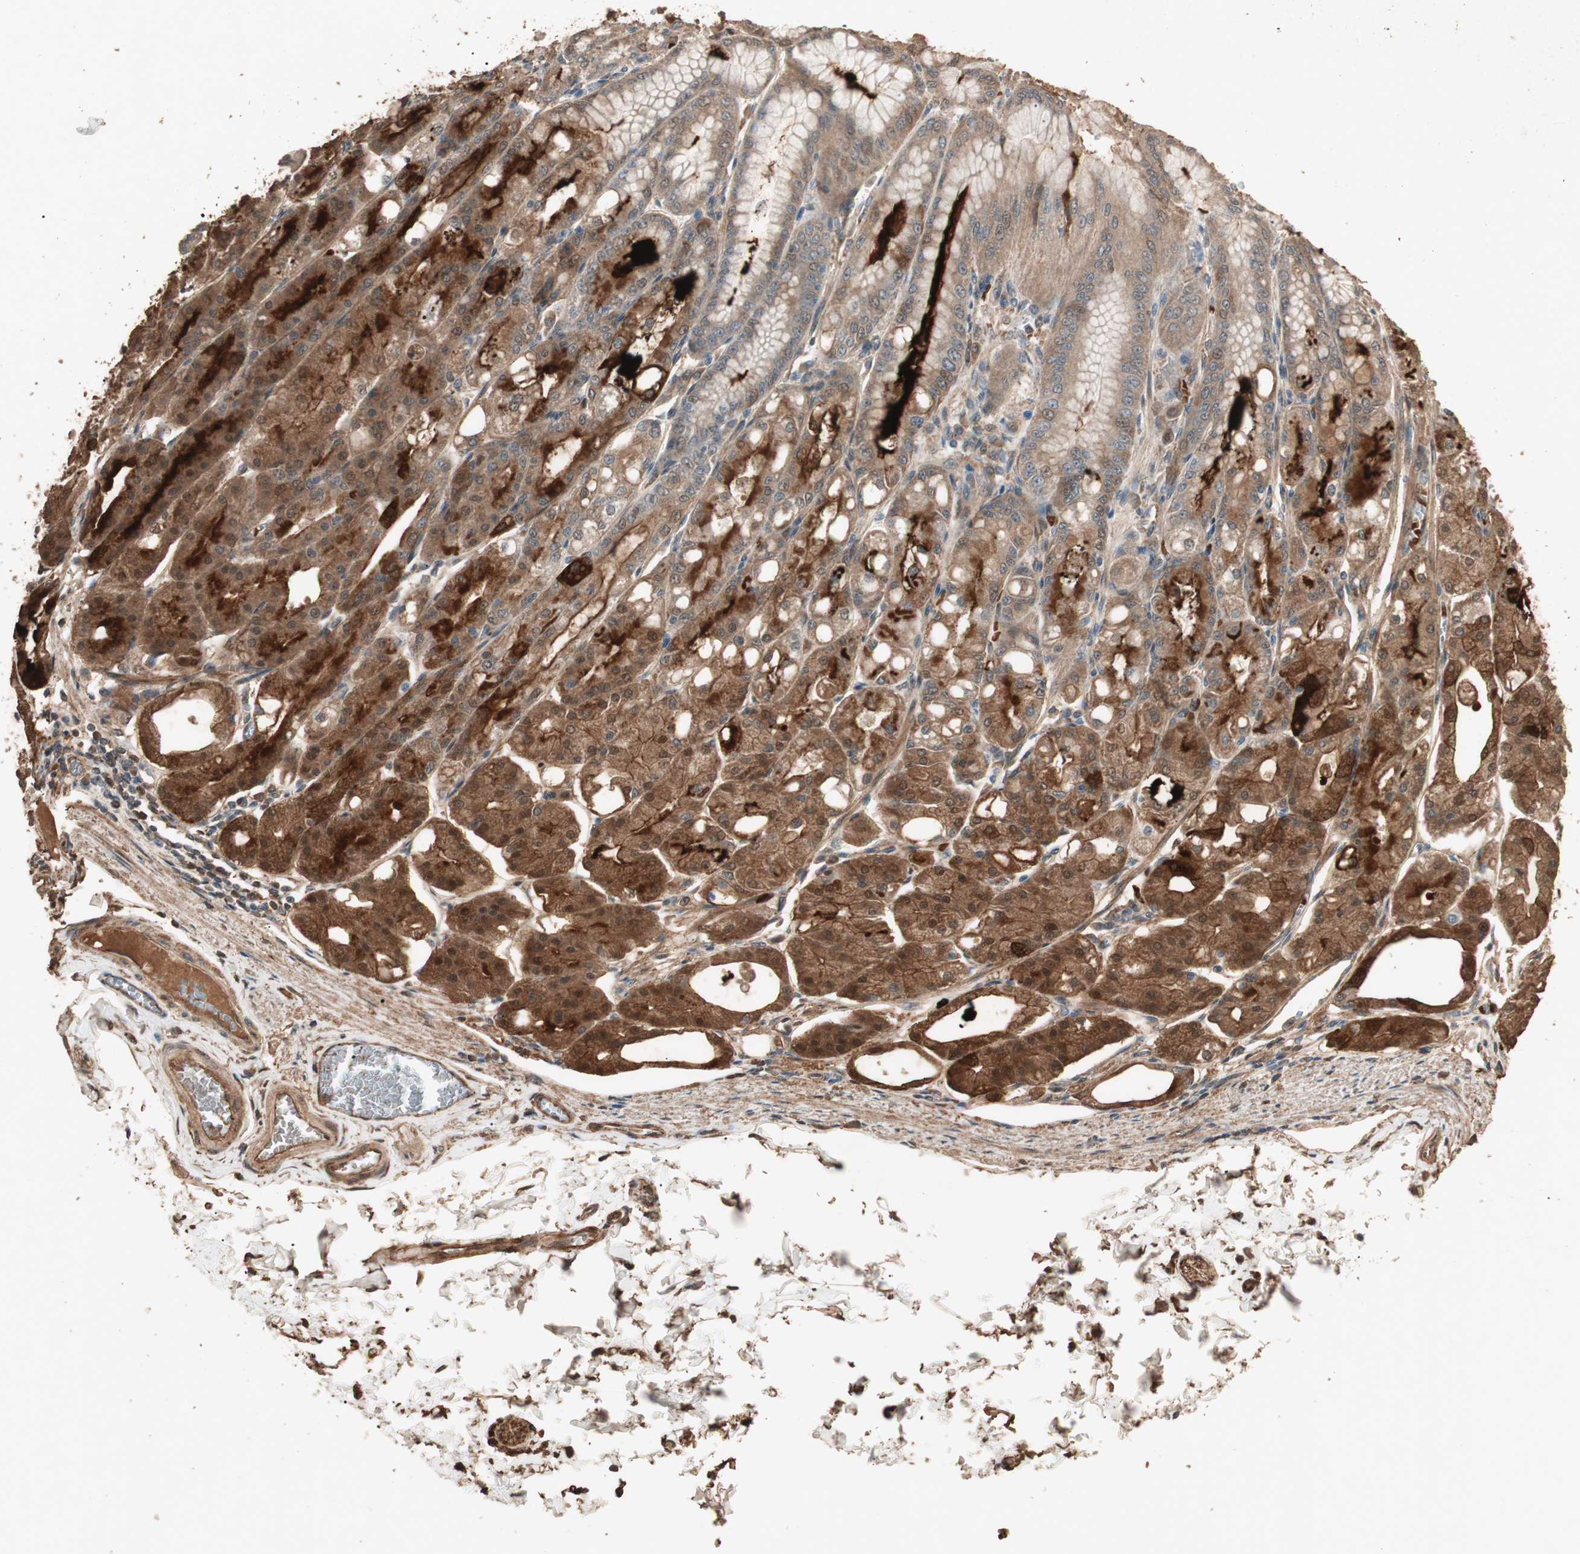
{"staining": {"intensity": "moderate", "quantity": ">75%", "location": "cytoplasmic/membranous,nuclear"}, "tissue": "stomach", "cell_type": "Glandular cells", "image_type": "normal", "snomed": [{"axis": "morphology", "description": "Normal tissue, NOS"}, {"axis": "topography", "description": "Stomach, lower"}], "caption": "Protein staining of normal stomach reveals moderate cytoplasmic/membranous,nuclear positivity in about >75% of glandular cells. (brown staining indicates protein expression, while blue staining denotes nuclei).", "gene": "CCN4", "patient": {"sex": "male", "age": 71}}